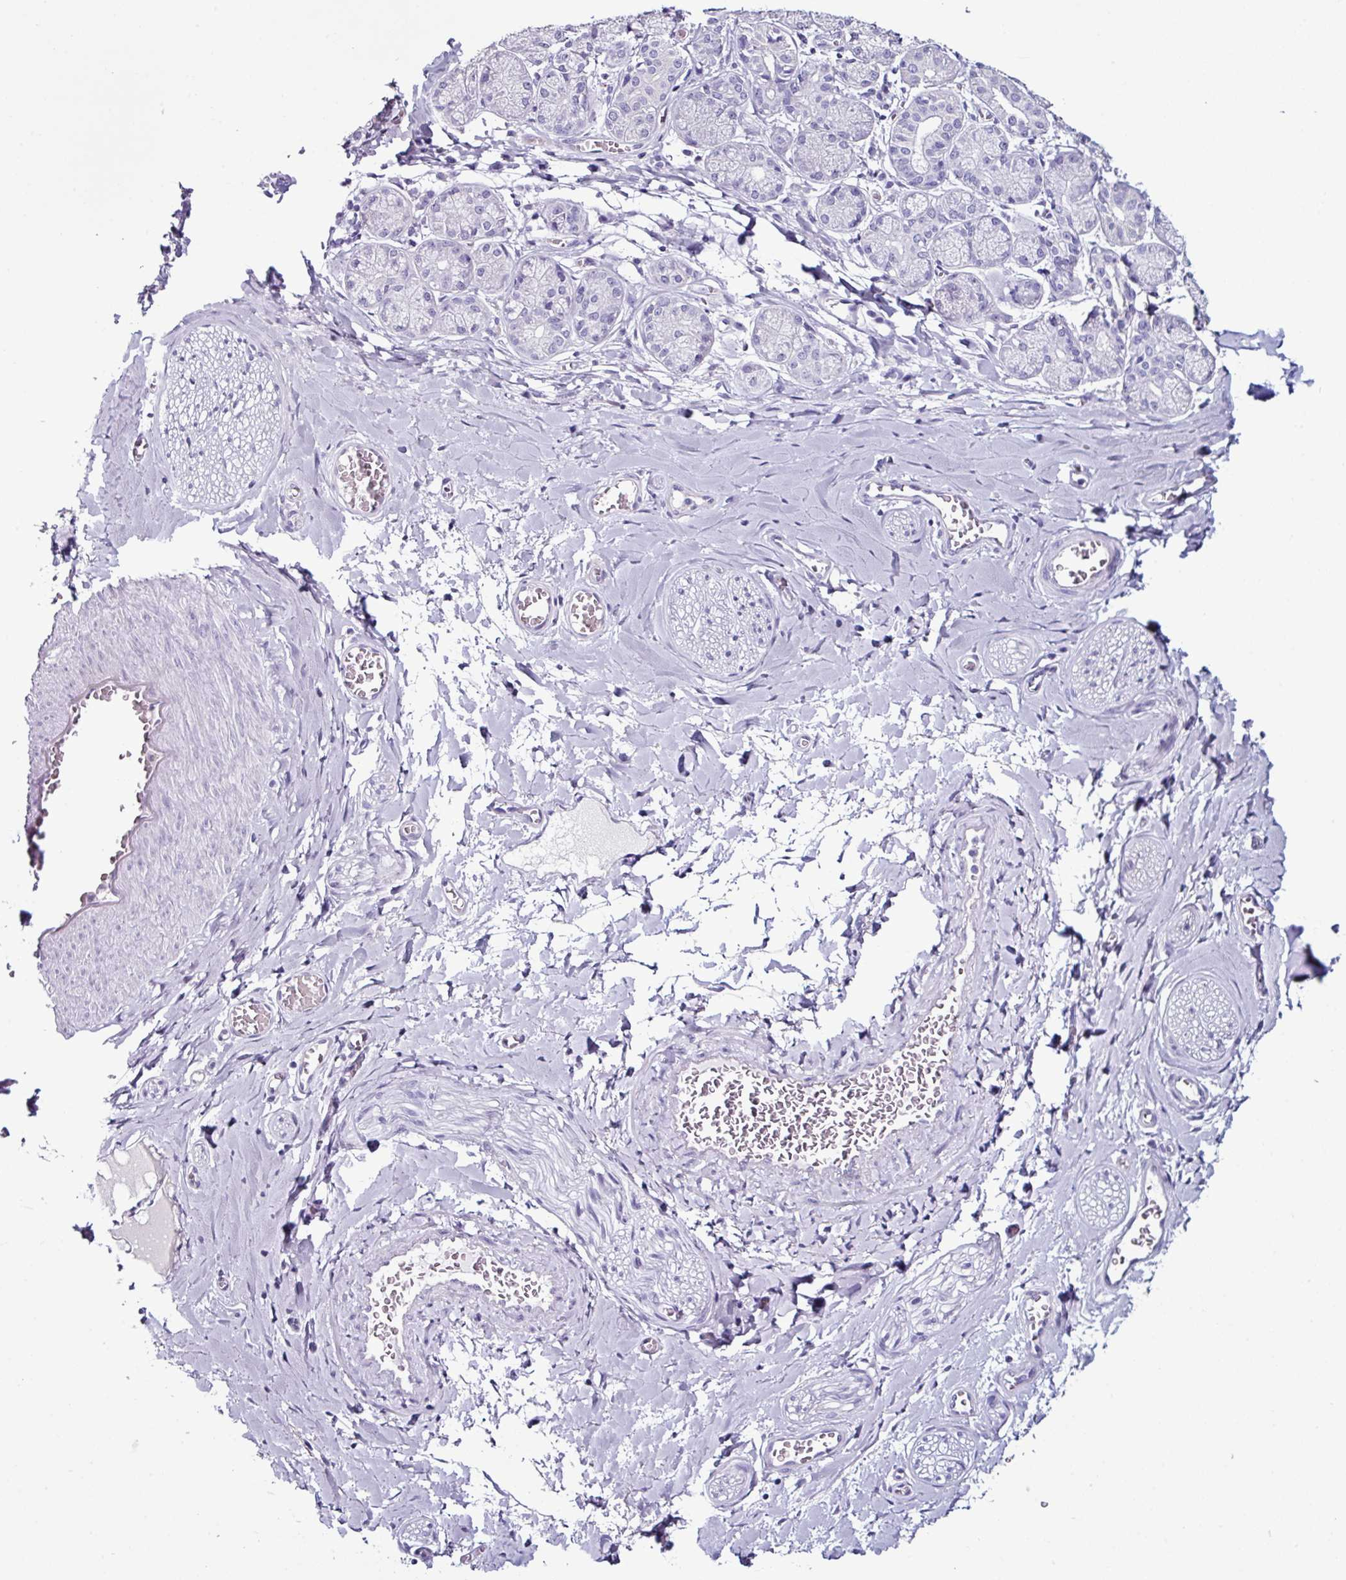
{"staining": {"intensity": "negative", "quantity": "none", "location": "none"}, "tissue": "adipose tissue", "cell_type": "Adipocytes", "image_type": "normal", "snomed": [{"axis": "morphology", "description": "Normal tissue, NOS"}, {"axis": "topography", "description": "Salivary gland"}, {"axis": "topography", "description": "Peripheral nerve tissue"}], "caption": "IHC image of unremarkable human adipose tissue stained for a protein (brown), which displays no expression in adipocytes.", "gene": "GLP2R", "patient": {"sex": "female", "age": 24}}